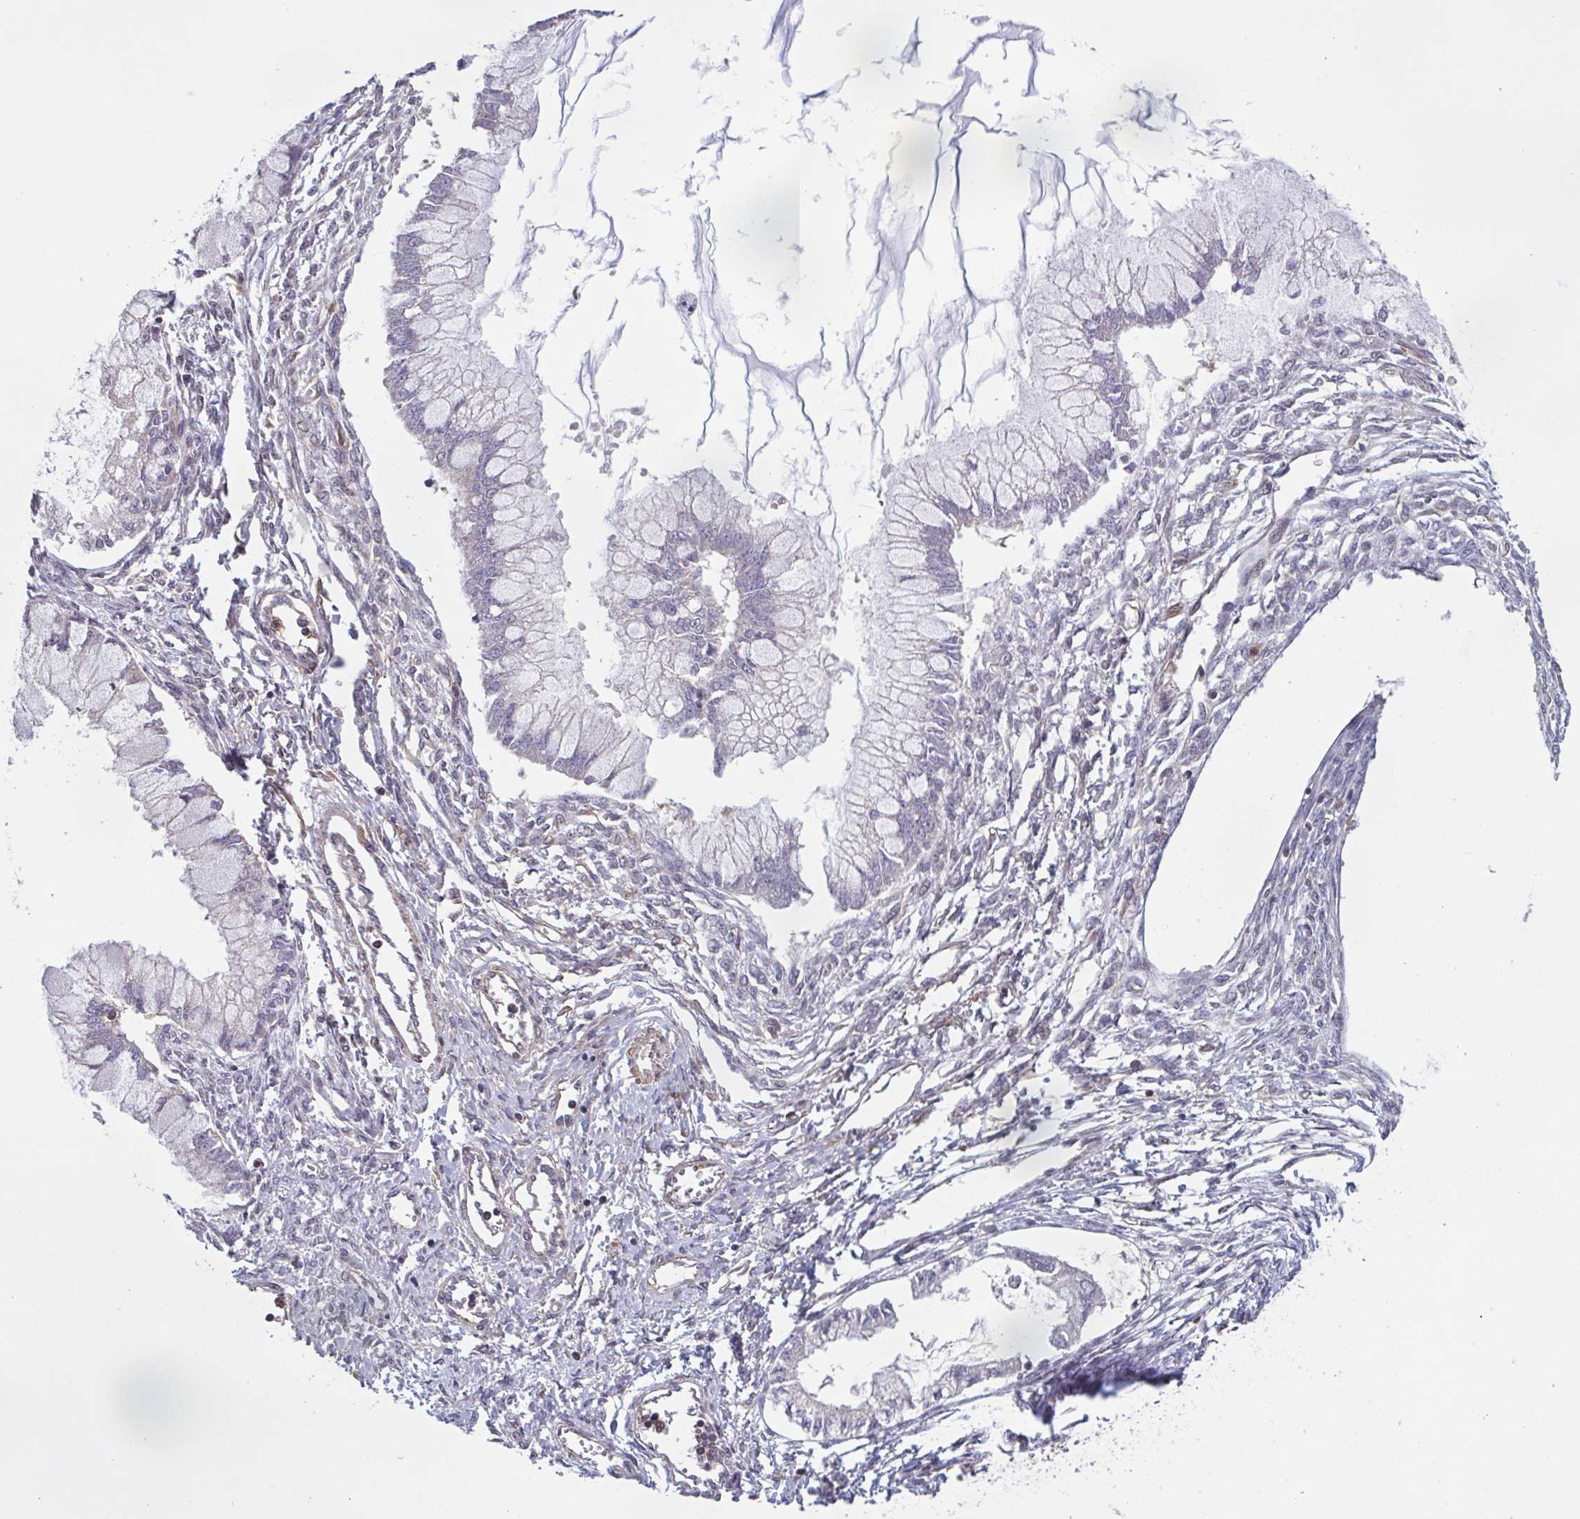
{"staining": {"intensity": "negative", "quantity": "none", "location": "none"}, "tissue": "ovarian cancer", "cell_type": "Tumor cells", "image_type": "cancer", "snomed": [{"axis": "morphology", "description": "Cystadenocarcinoma, mucinous, NOS"}, {"axis": "topography", "description": "Ovary"}], "caption": "High power microscopy histopathology image of an immunohistochemistry photomicrograph of ovarian mucinous cystadenocarcinoma, revealing no significant expression in tumor cells.", "gene": "ZNF200", "patient": {"sex": "female", "age": 34}}